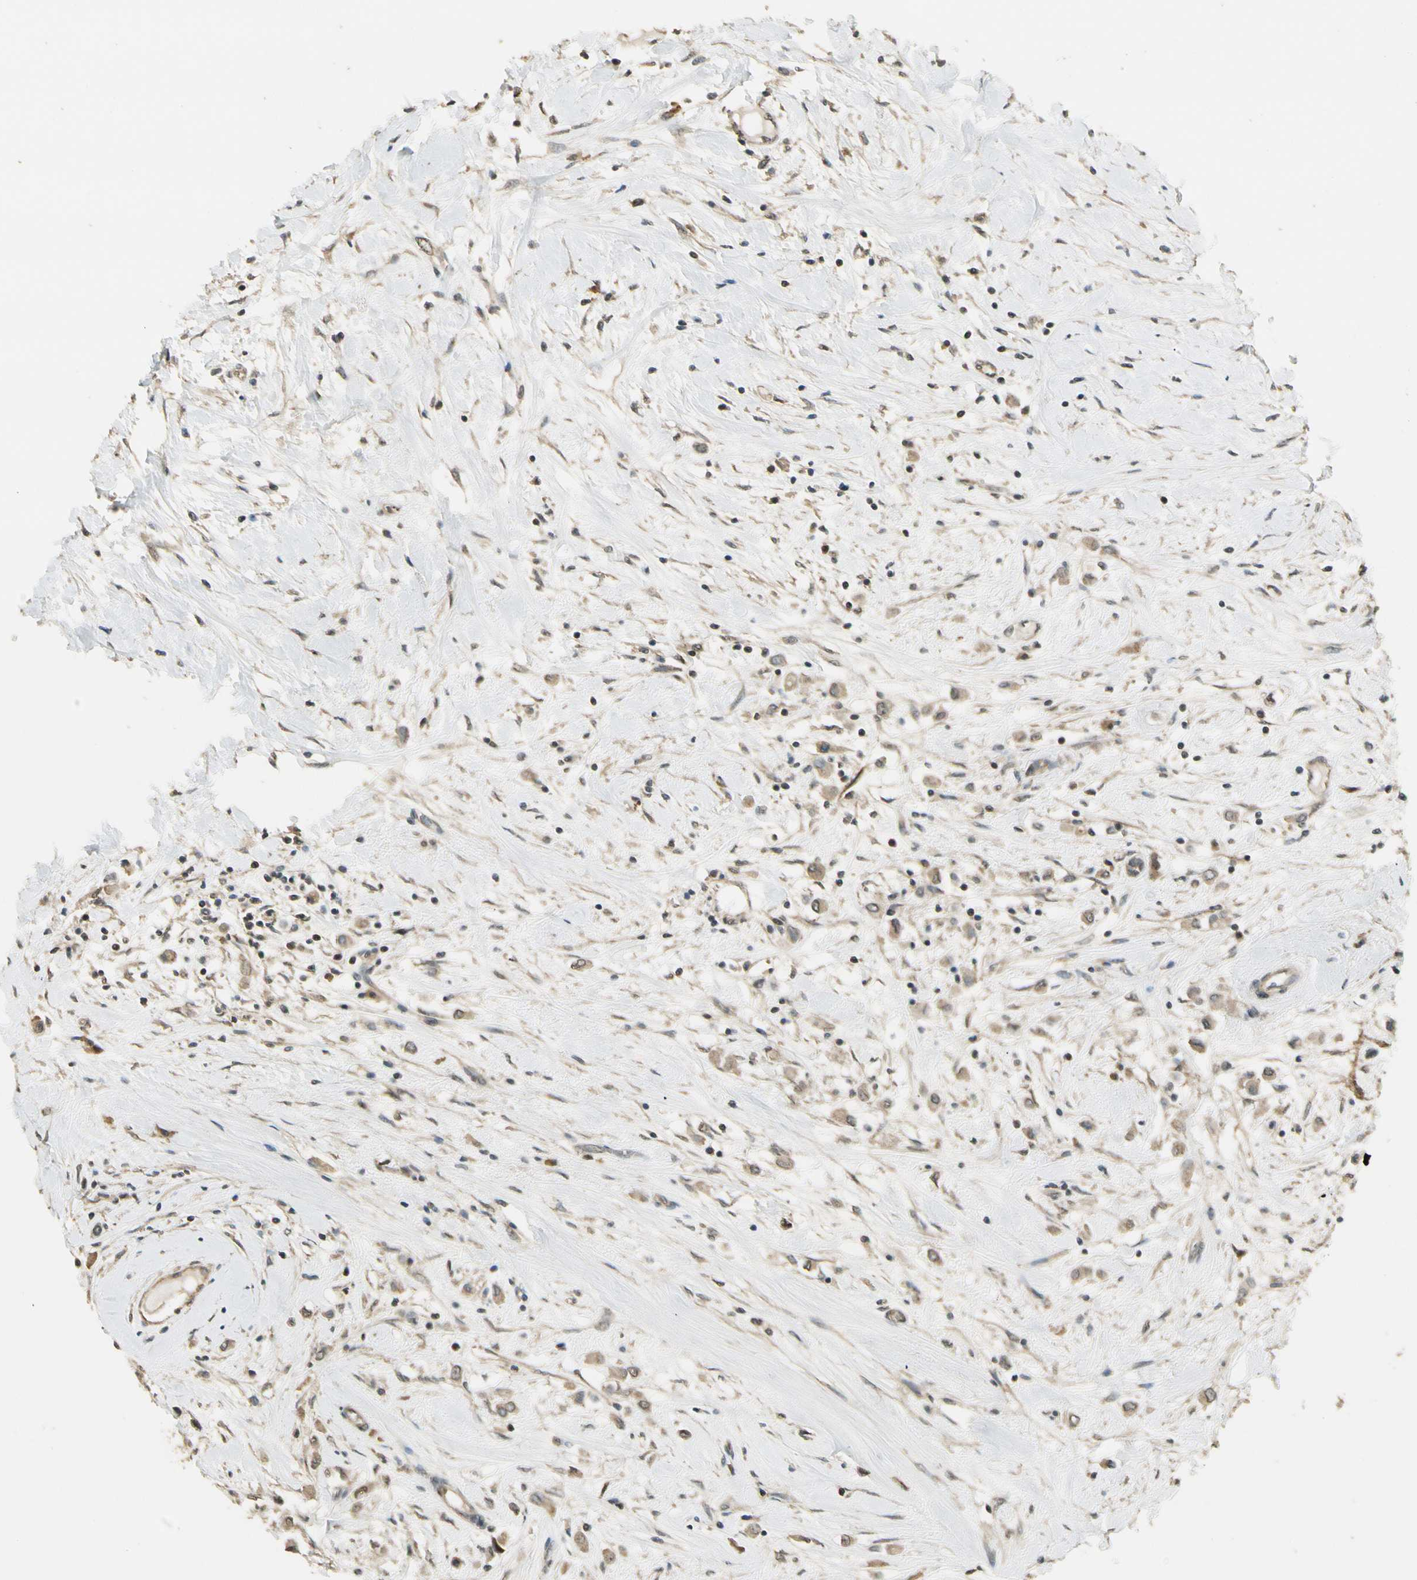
{"staining": {"intensity": "moderate", "quantity": ">75%", "location": "cytoplasmic/membranous"}, "tissue": "breast cancer", "cell_type": "Tumor cells", "image_type": "cancer", "snomed": [{"axis": "morphology", "description": "Duct carcinoma"}, {"axis": "topography", "description": "Breast"}], "caption": "High-power microscopy captured an immunohistochemistry histopathology image of breast cancer (infiltrating ductal carcinoma), revealing moderate cytoplasmic/membranous expression in approximately >75% of tumor cells.", "gene": "MCPH1", "patient": {"sex": "female", "age": 61}}